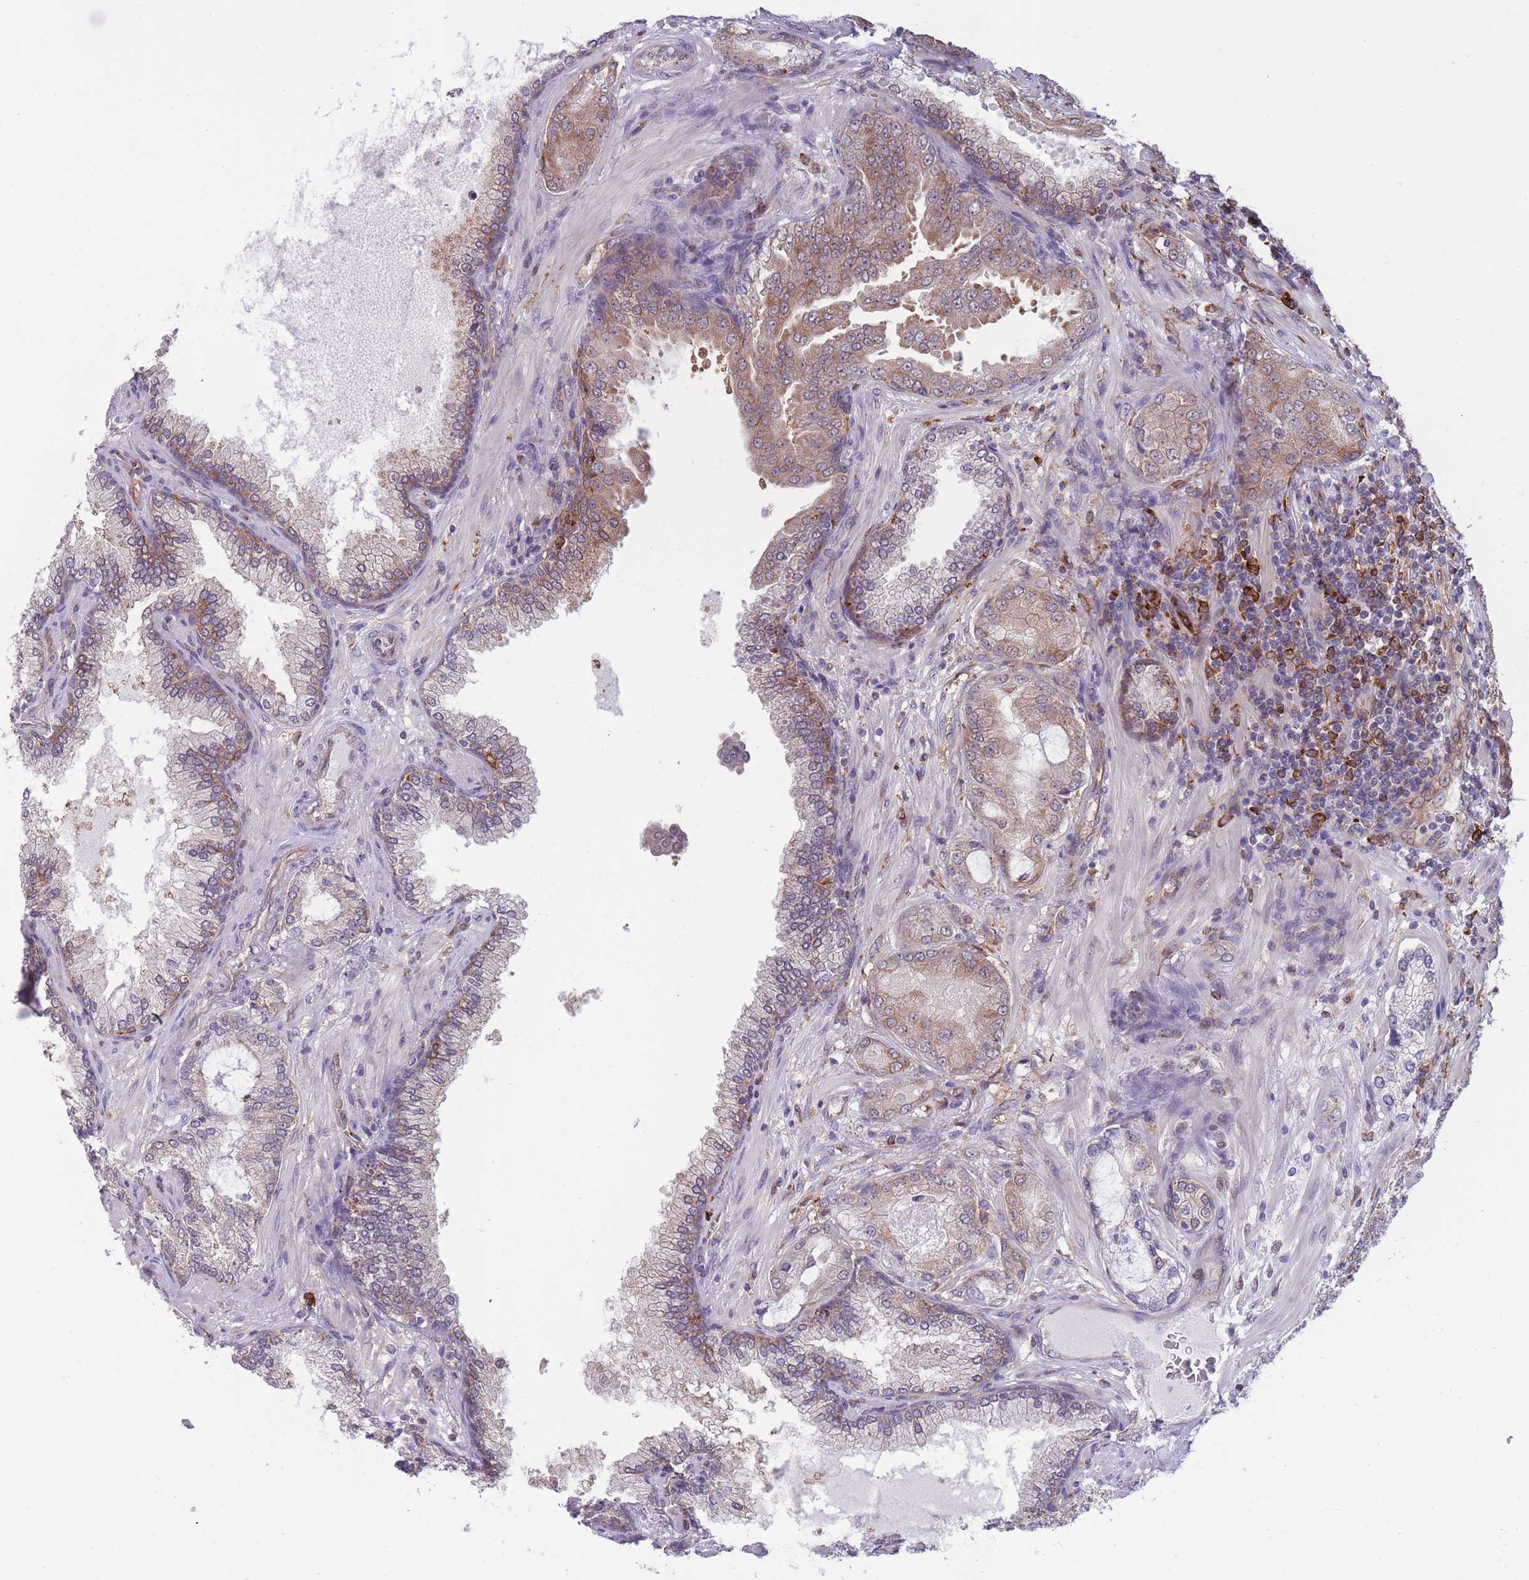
{"staining": {"intensity": "moderate", "quantity": "25%-75%", "location": "cytoplasmic/membranous"}, "tissue": "prostate cancer", "cell_type": "Tumor cells", "image_type": "cancer", "snomed": [{"axis": "morphology", "description": "Adenocarcinoma, High grade"}, {"axis": "topography", "description": "Prostate"}], "caption": "This photomicrograph shows IHC staining of prostate high-grade adenocarcinoma, with medium moderate cytoplasmic/membranous staining in approximately 25%-75% of tumor cells.", "gene": "TMEM121", "patient": {"sex": "male", "age": 68}}